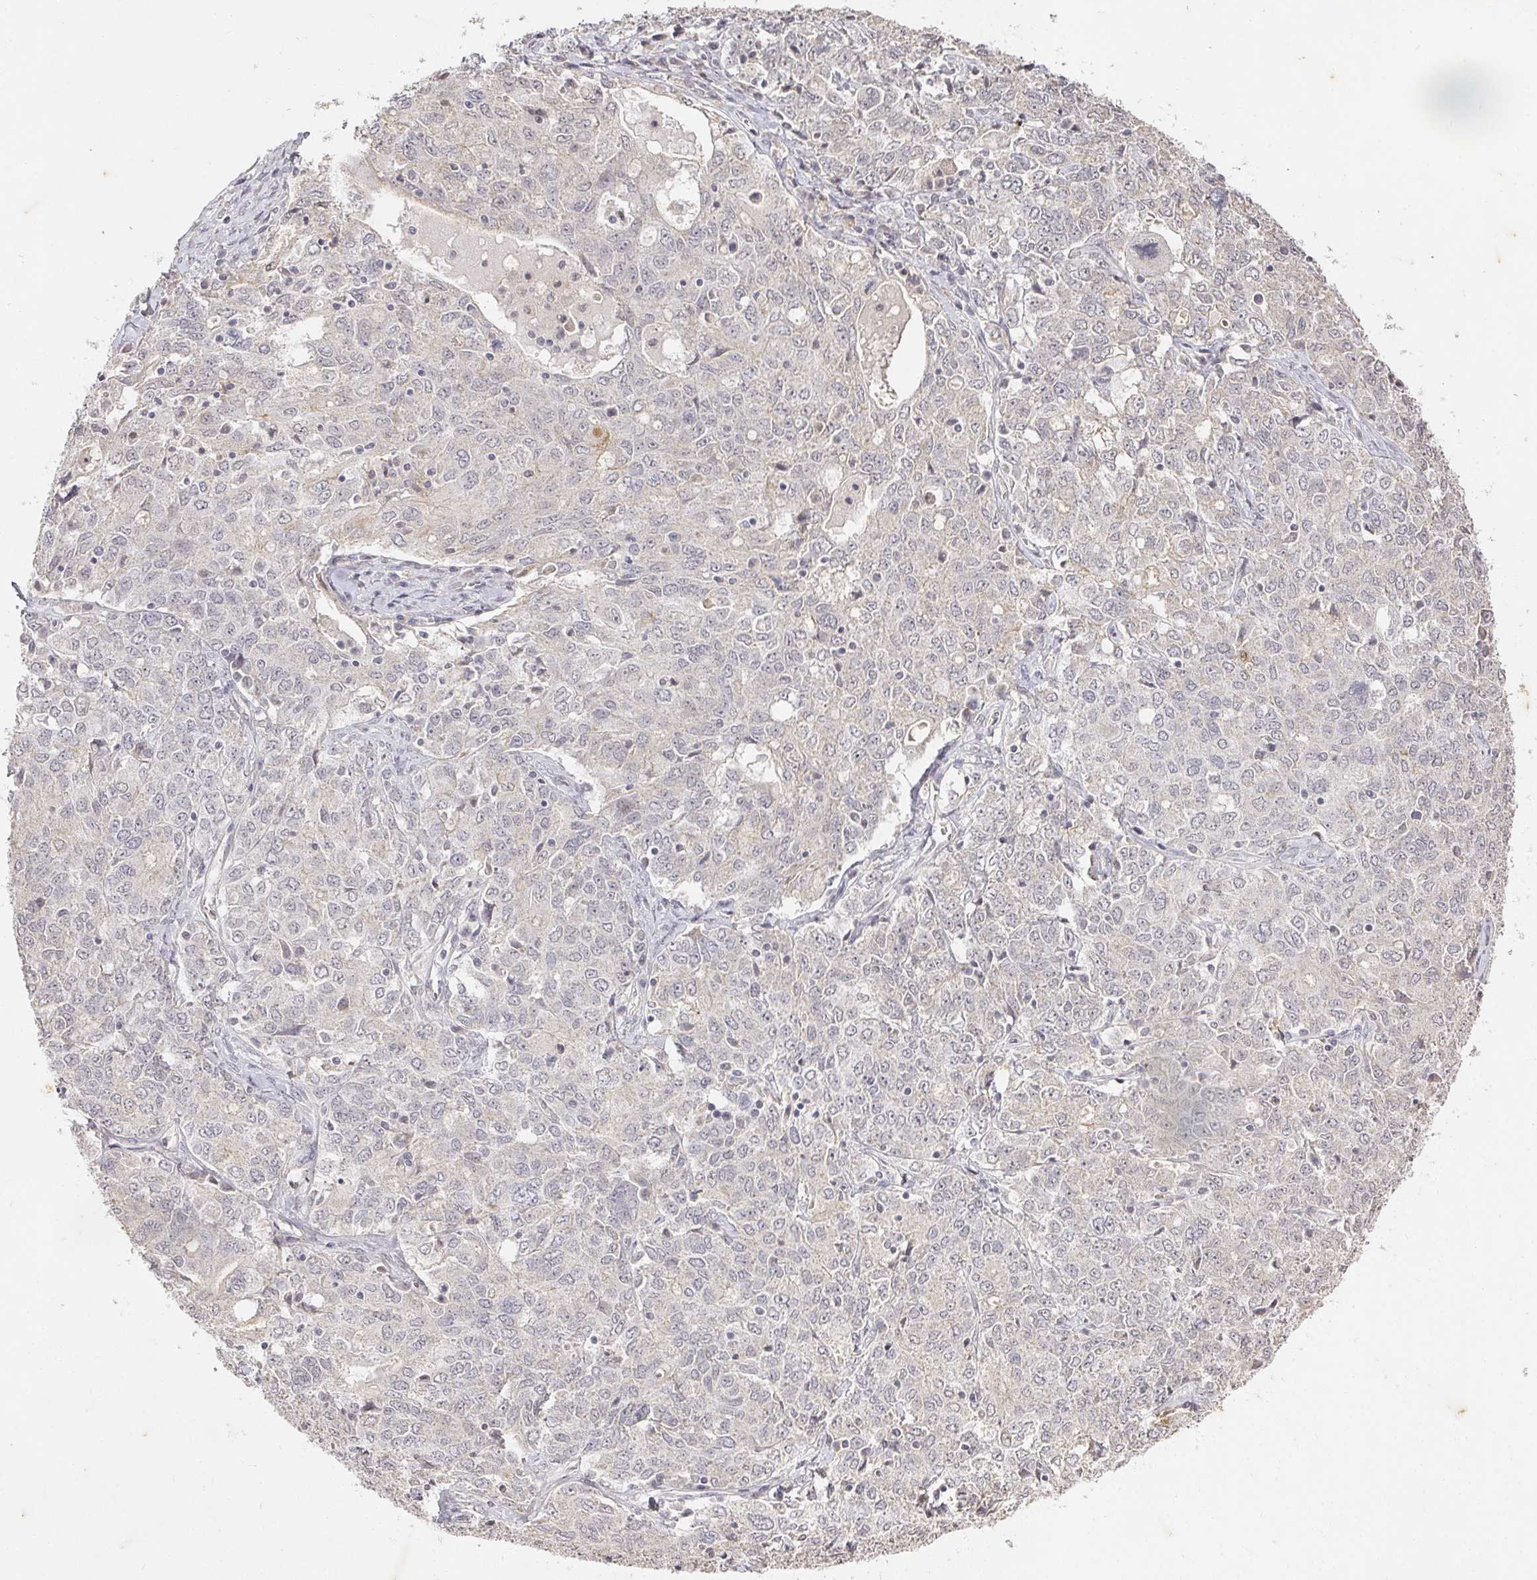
{"staining": {"intensity": "negative", "quantity": "none", "location": "none"}, "tissue": "ovarian cancer", "cell_type": "Tumor cells", "image_type": "cancer", "snomed": [{"axis": "morphology", "description": "Carcinoma, endometroid"}, {"axis": "topography", "description": "Ovary"}], "caption": "Endometroid carcinoma (ovarian) was stained to show a protein in brown. There is no significant expression in tumor cells.", "gene": "CAPN5", "patient": {"sex": "female", "age": 62}}